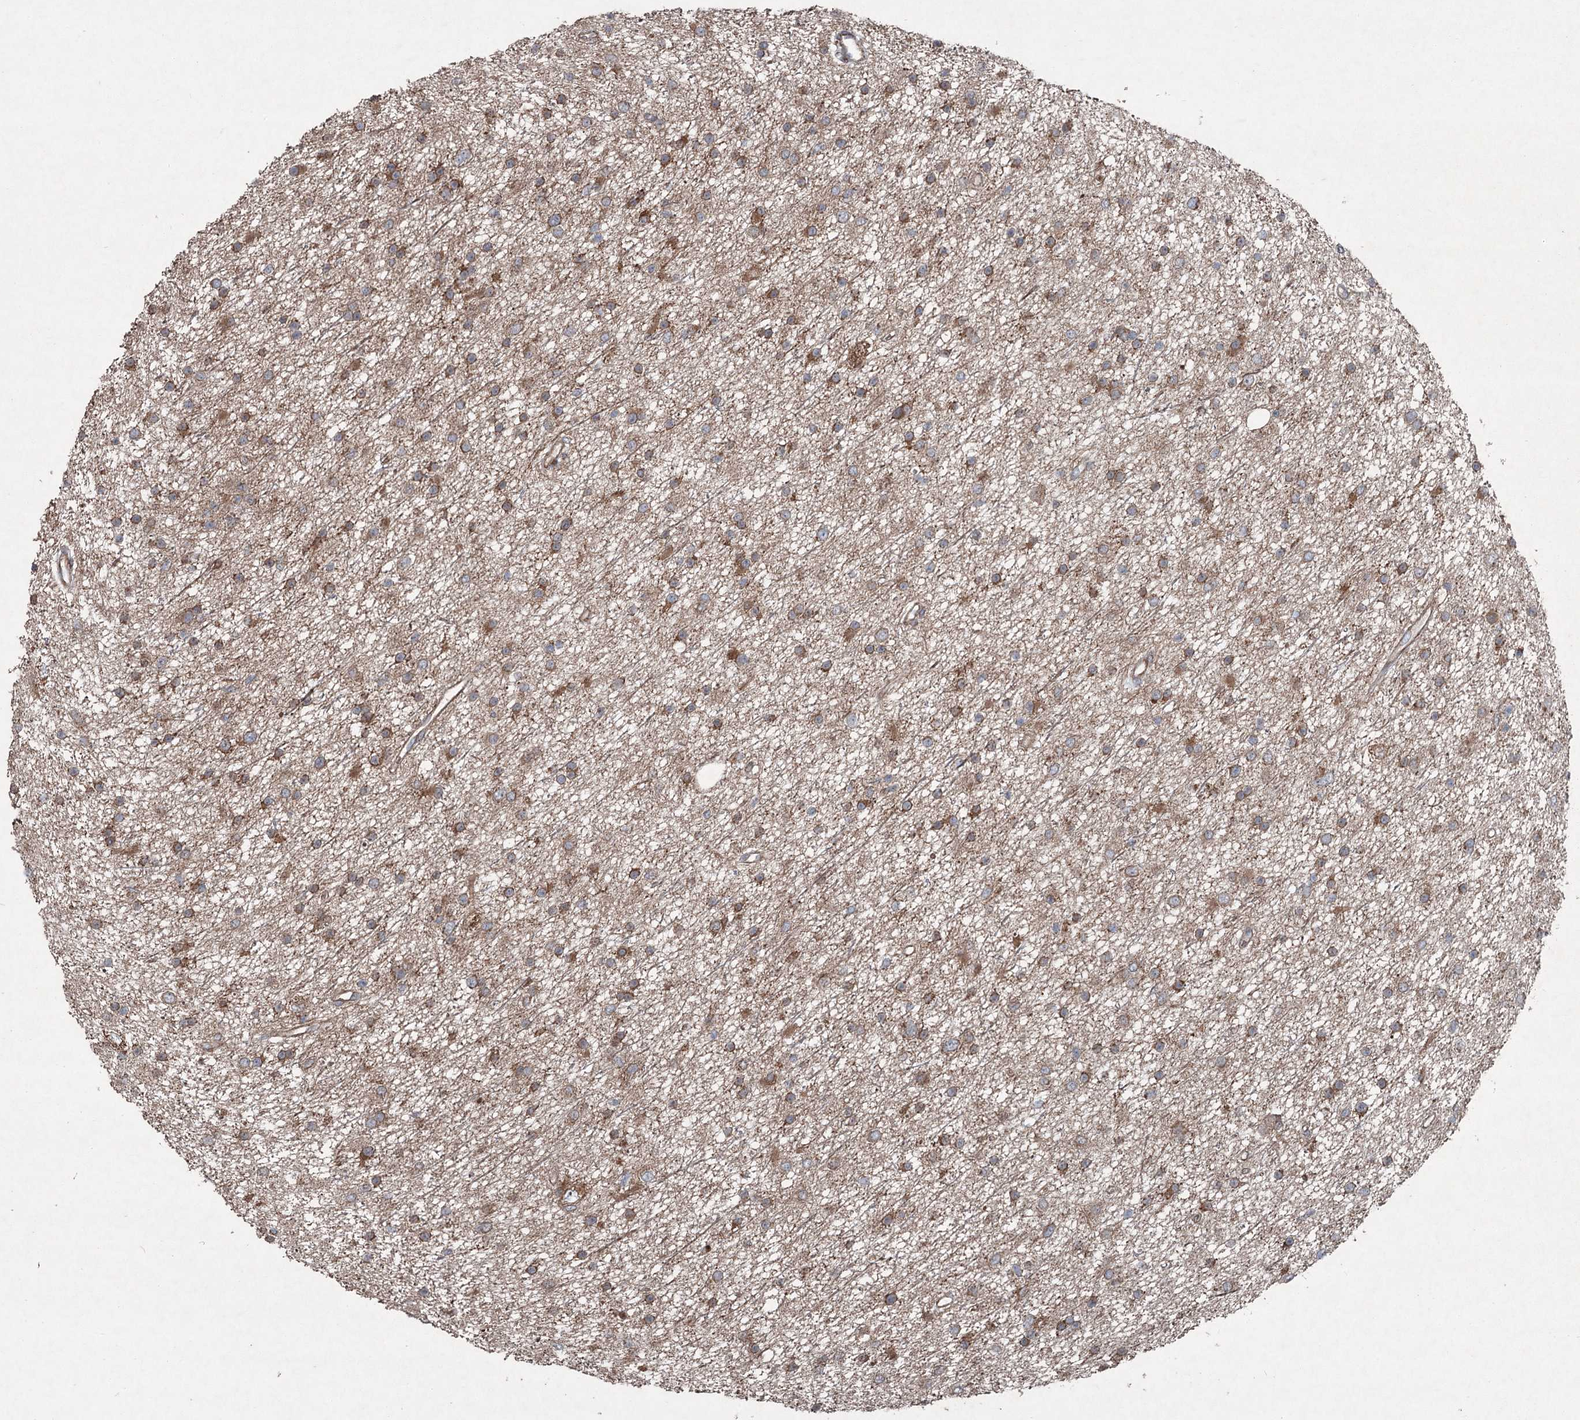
{"staining": {"intensity": "moderate", "quantity": ">75%", "location": "cytoplasmic/membranous"}, "tissue": "glioma", "cell_type": "Tumor cells", "image_type": "cancer", "snomed": [{"axis": "morphology", "description": "Glioma, malignant, Low grade"}, {"axis": "topography", "description": "Cerebral cortex"}], "caption": "Immunohistochemical staining of human glioma exhibits medium levels of moderate cytoplasmic/membranous protein staining in approximately >75% of tumor cells. (Stains: DAB in brown, nuclei in blue, Microscopy: brightfield microscopy at high magnification).", "gene": "SERINC5", "patient": {"sex": "female", "age": 39}}